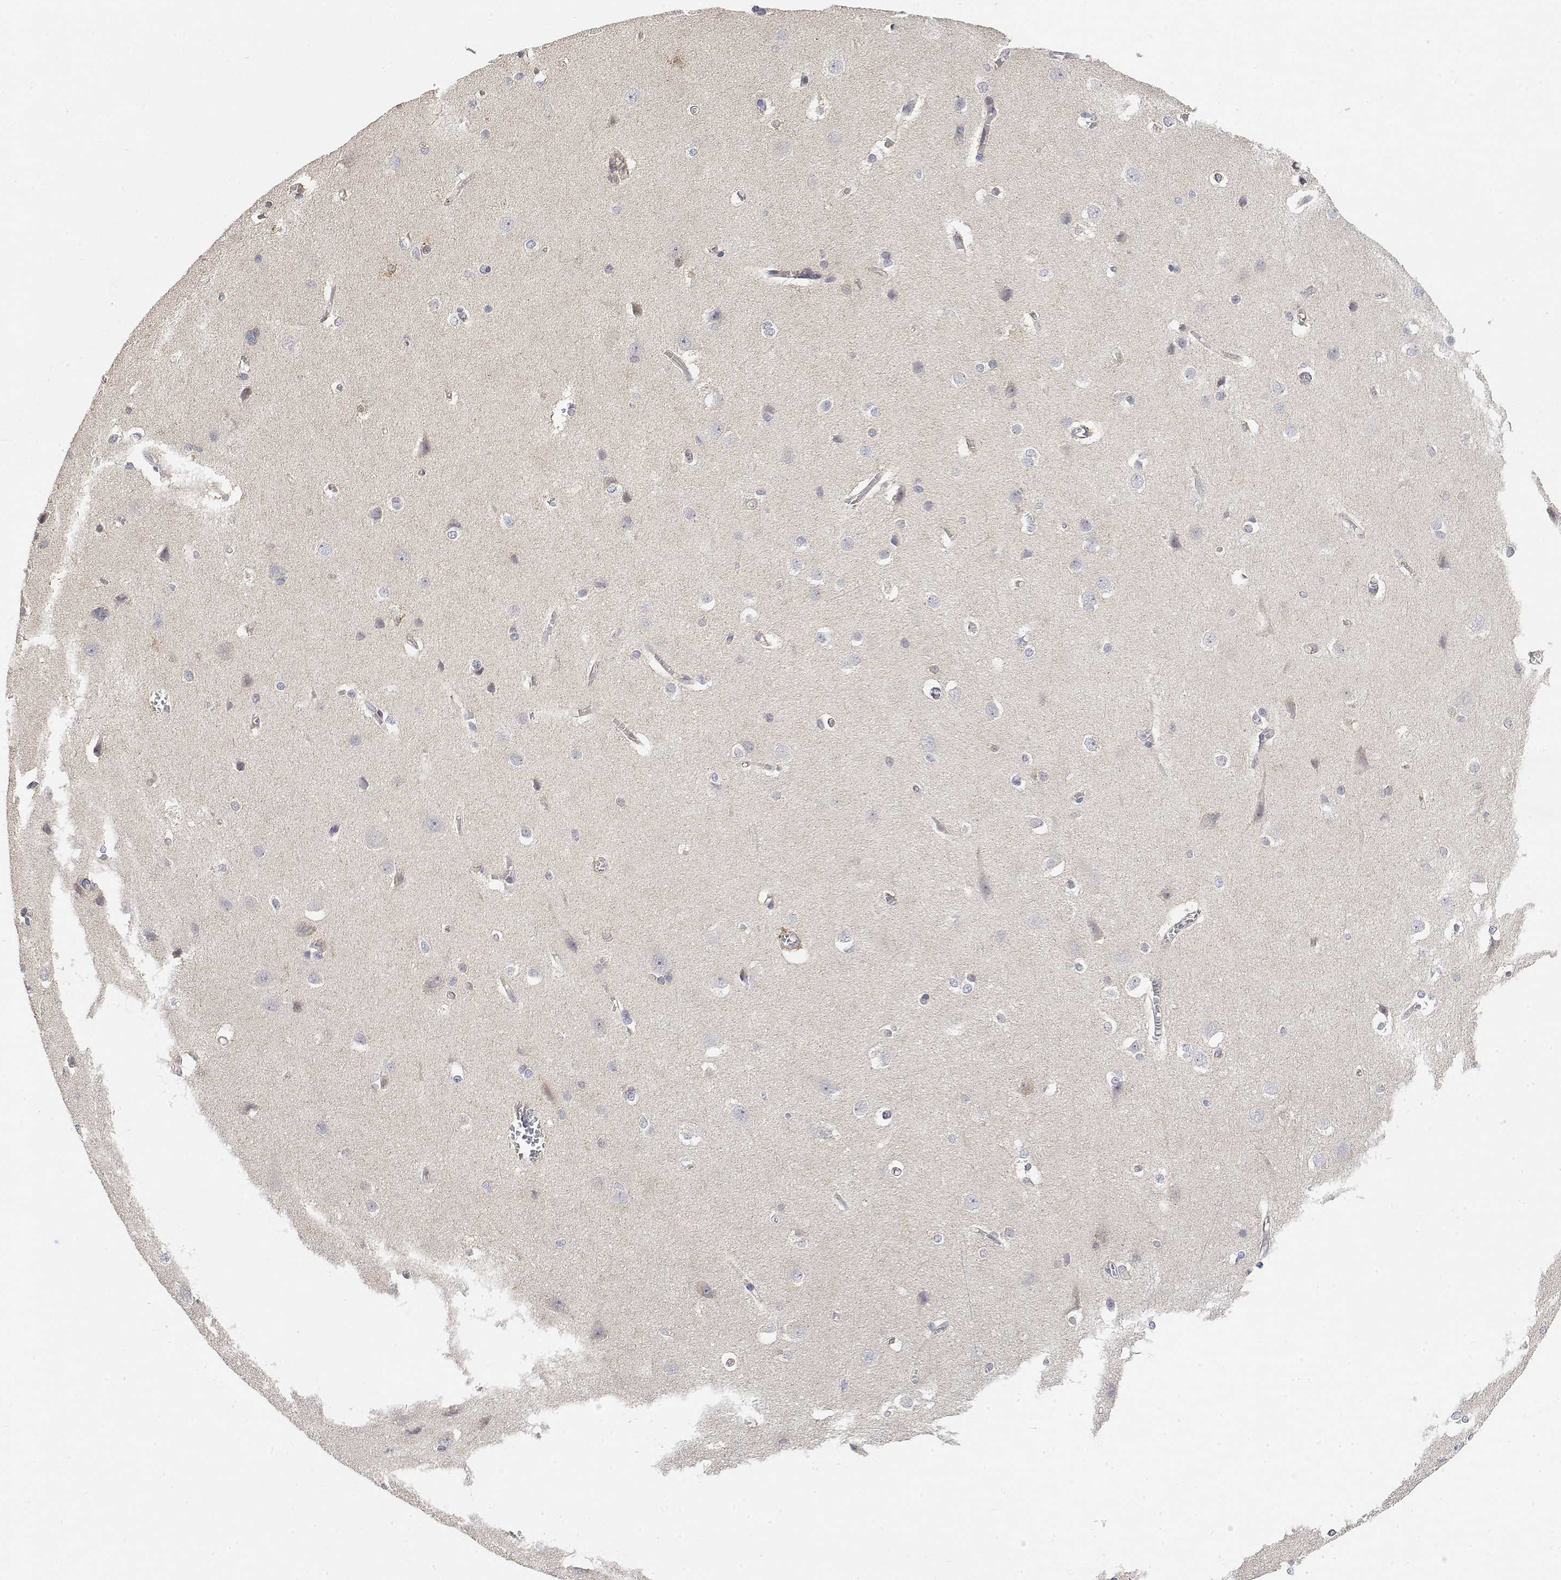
{"staining": {"intensity": "negative", "quantity": "none", "location": "none"}, "tissue": "cerebral cortex", "cell_type": "Endothelial cells", "image_type": "normal", "snomed": [{"axis": "morphology", "description": "Normal tissue, NOS"}, {"axis": "topography", "description": "Cerebral cortex"}], "caption": "This photomicrograph is of benign cerebral cortex stained with immunohistochemistry (IHC) to label a protein in brown with the nuclei are counter-stained blue. There is no staining in endothelial cells.", "gene": "LONRF3", "patient": {"sex": "male", "age": 37}}